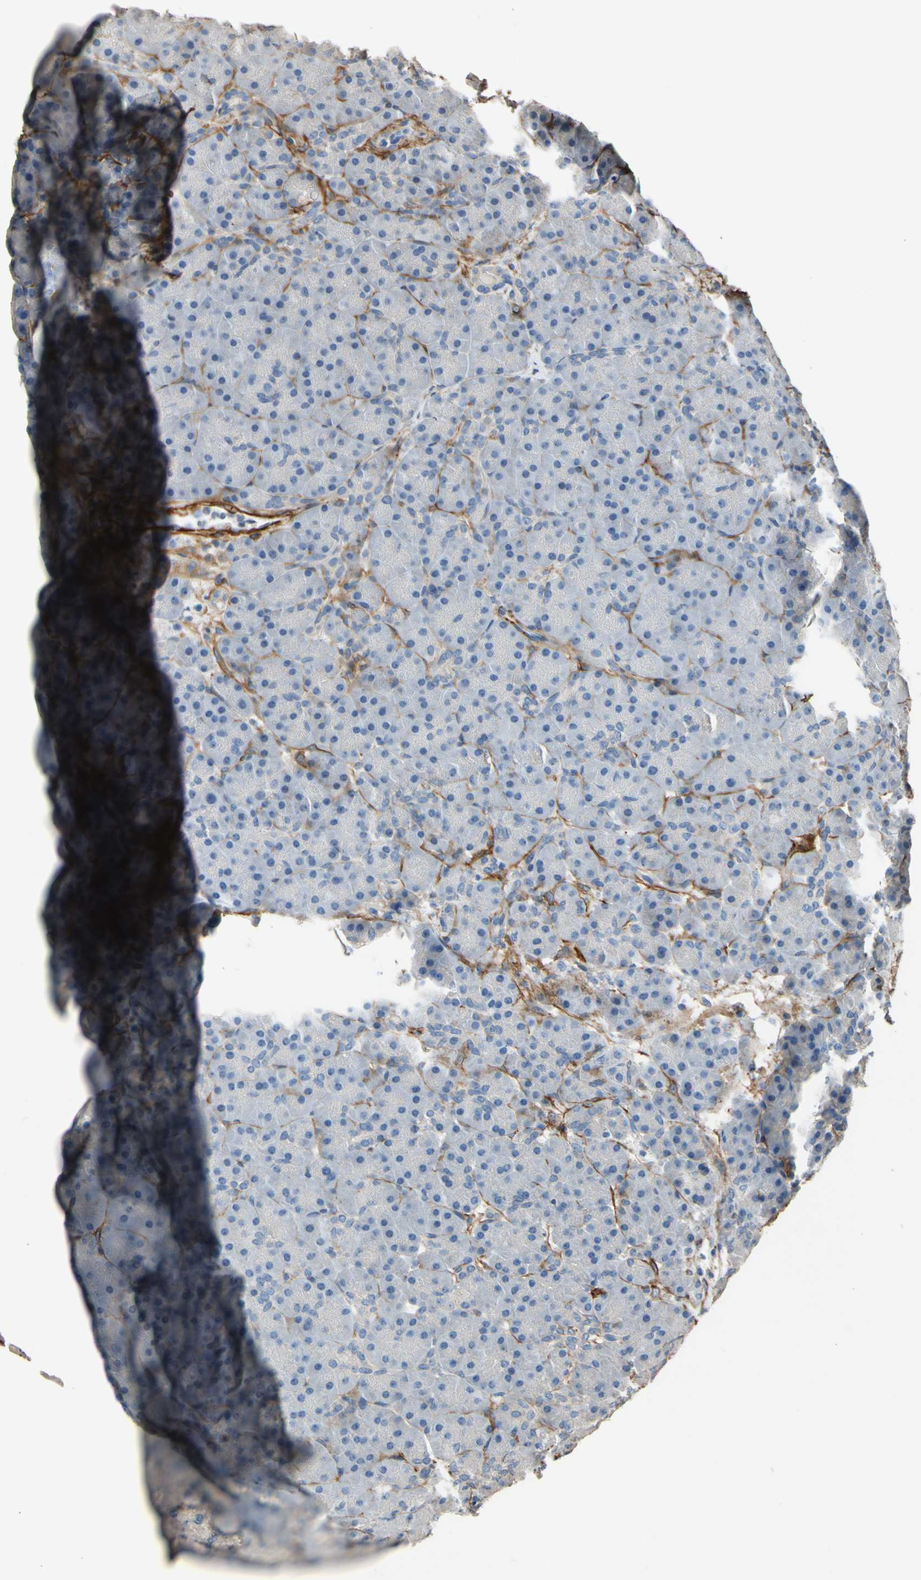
{"staining": {"intensity": "negative", "quantity": "none", "location": "none"}, "tissue": "pancreas", "cell_type": "Exocrine glandular cells", "image_type": "normal", "snomed": [{"axis": "morphology", "description": "Normal tissue, NOS"}, {"axis": "topography", "description": "Pancreas"}], "caption": "Histopathology image shows no protein staining in exocrine glandular cells of benign pancreas.", "gene": "SUSD2", "patient": {"sex": "male", "age": 66}}